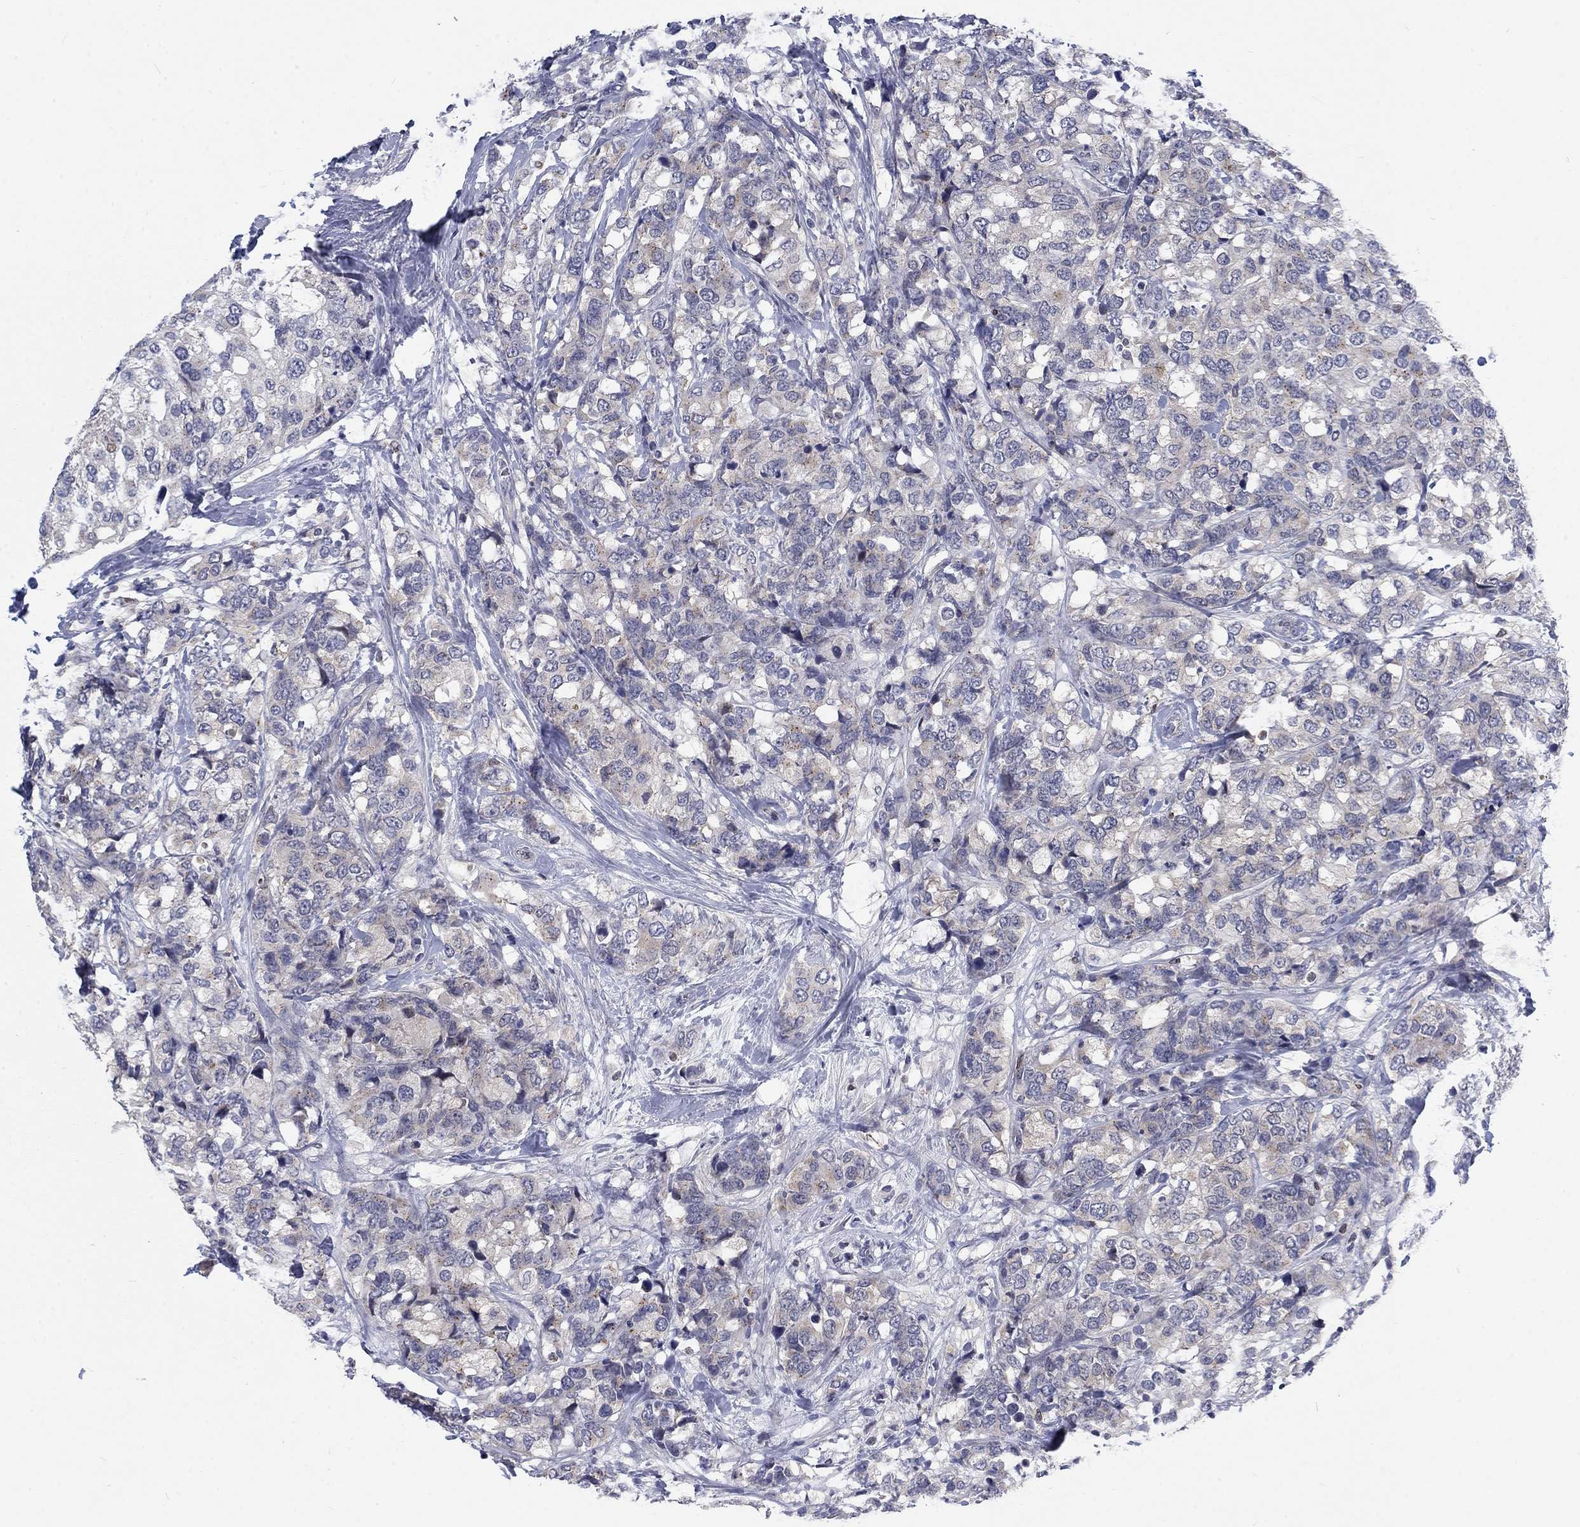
{"staining": {"intensity": "weak", "quantity": "<25%", "location": "cytoplasmic/membranous"}, "tissue": "breast cancer", "cell_type": "Tumor cells", "image_type": "cancer", "snomed": [{"axis": "morphology", "description": "Lobular carcinoma"}, {"axis": "topography", "description": "Breast"}], "caption": "DAB (3,3'-diaminobenzidine) immunohistochemical staining of human breast cancer (lobular carcinoma) exhibits no significant staining in tumor cells.", "gene": "PHKA1", "patient": {"sex": "female", "age": 59}}